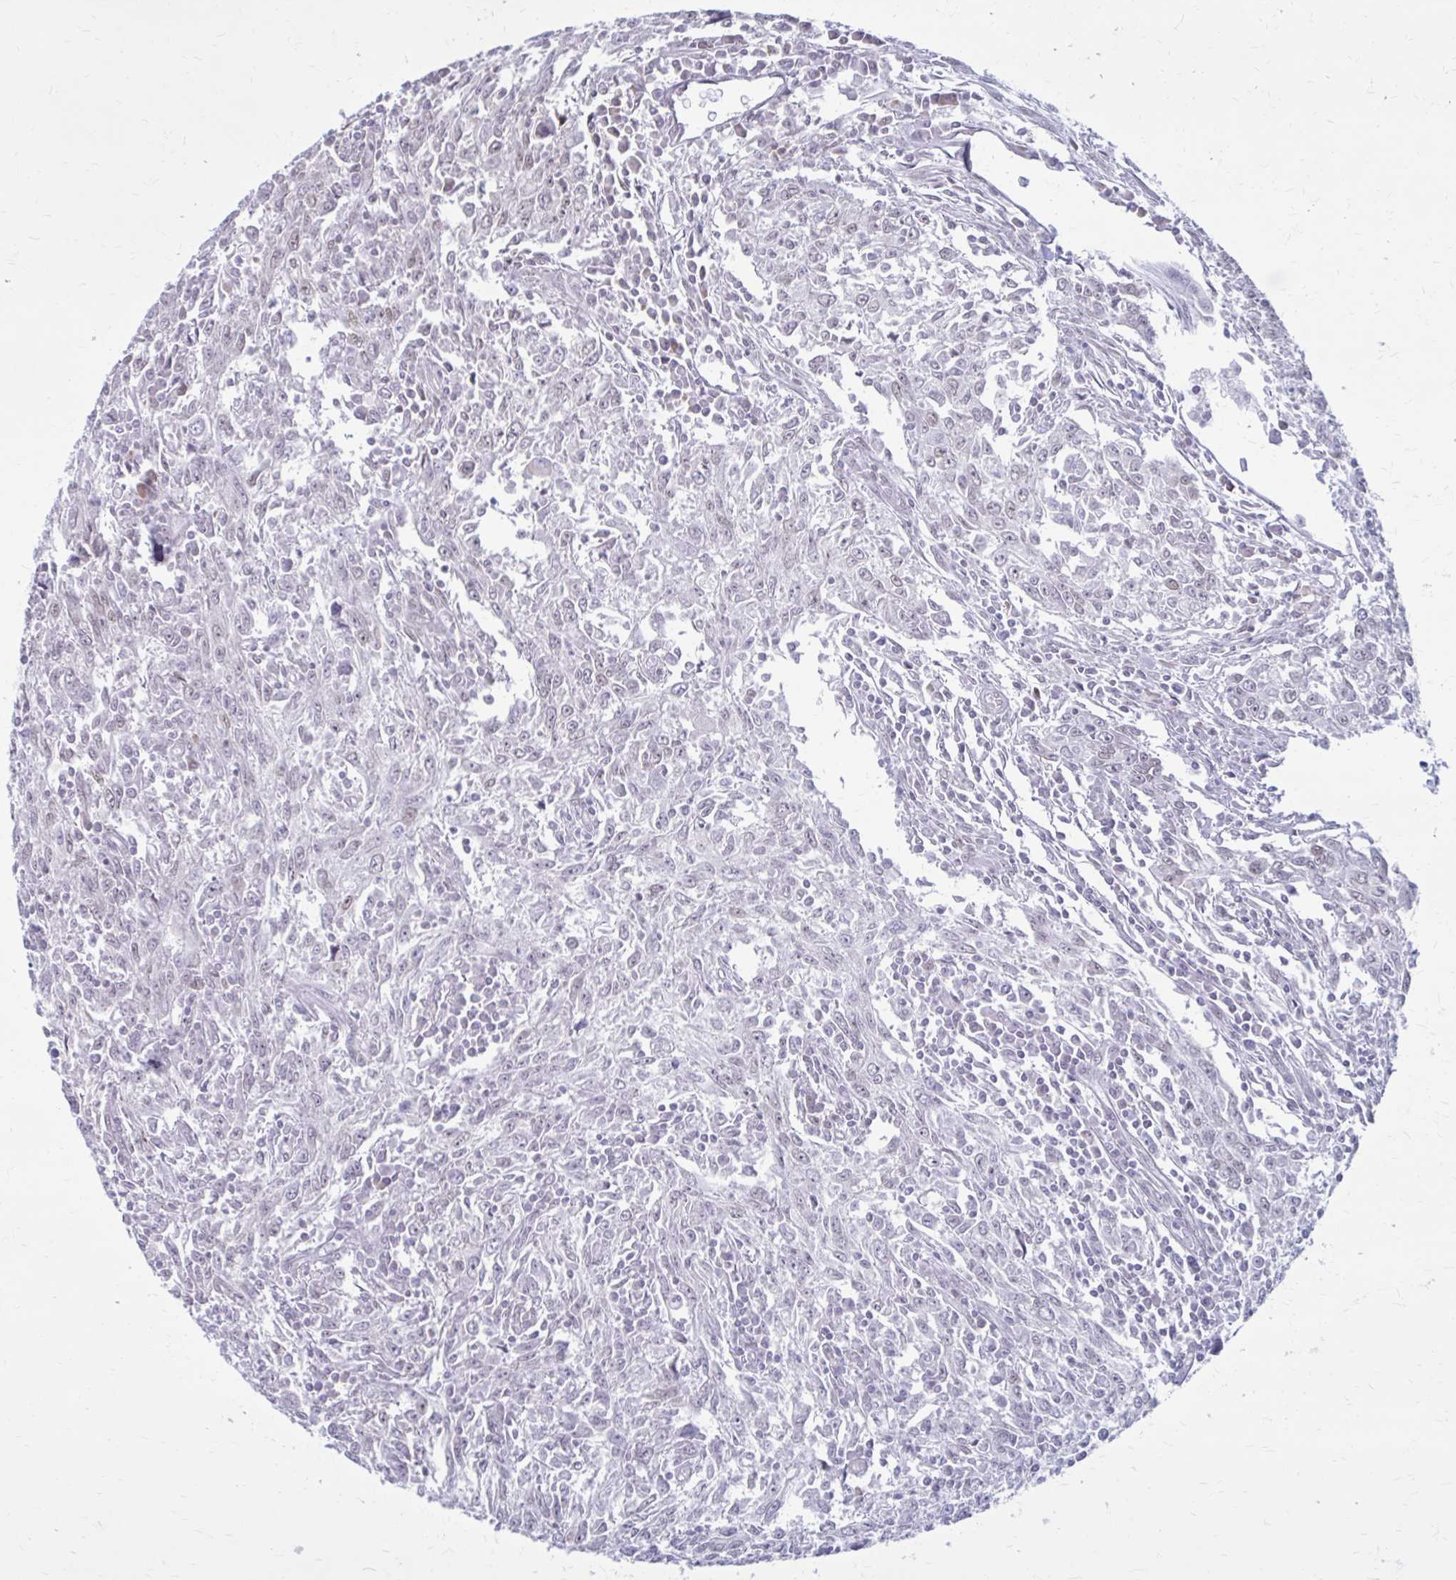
{"staining": {"intensity": "negative", "quantity": "none", "location": "none"}, "tissue": "breast cancer", "cell_type": "Tumor cells", "image_type": "cancer", "snomed": [{"axis": "morphology", "description": "Duct carcinoma"}, {"axis": "topography", "description": "Breast"}], "caption": "A micrograph of breast invasive ductal carcinoma stained for a protein reveals no brown staining in tumor cells.", "gene": "PROSER1", "patient": {"sex": "female", "age": 50}}